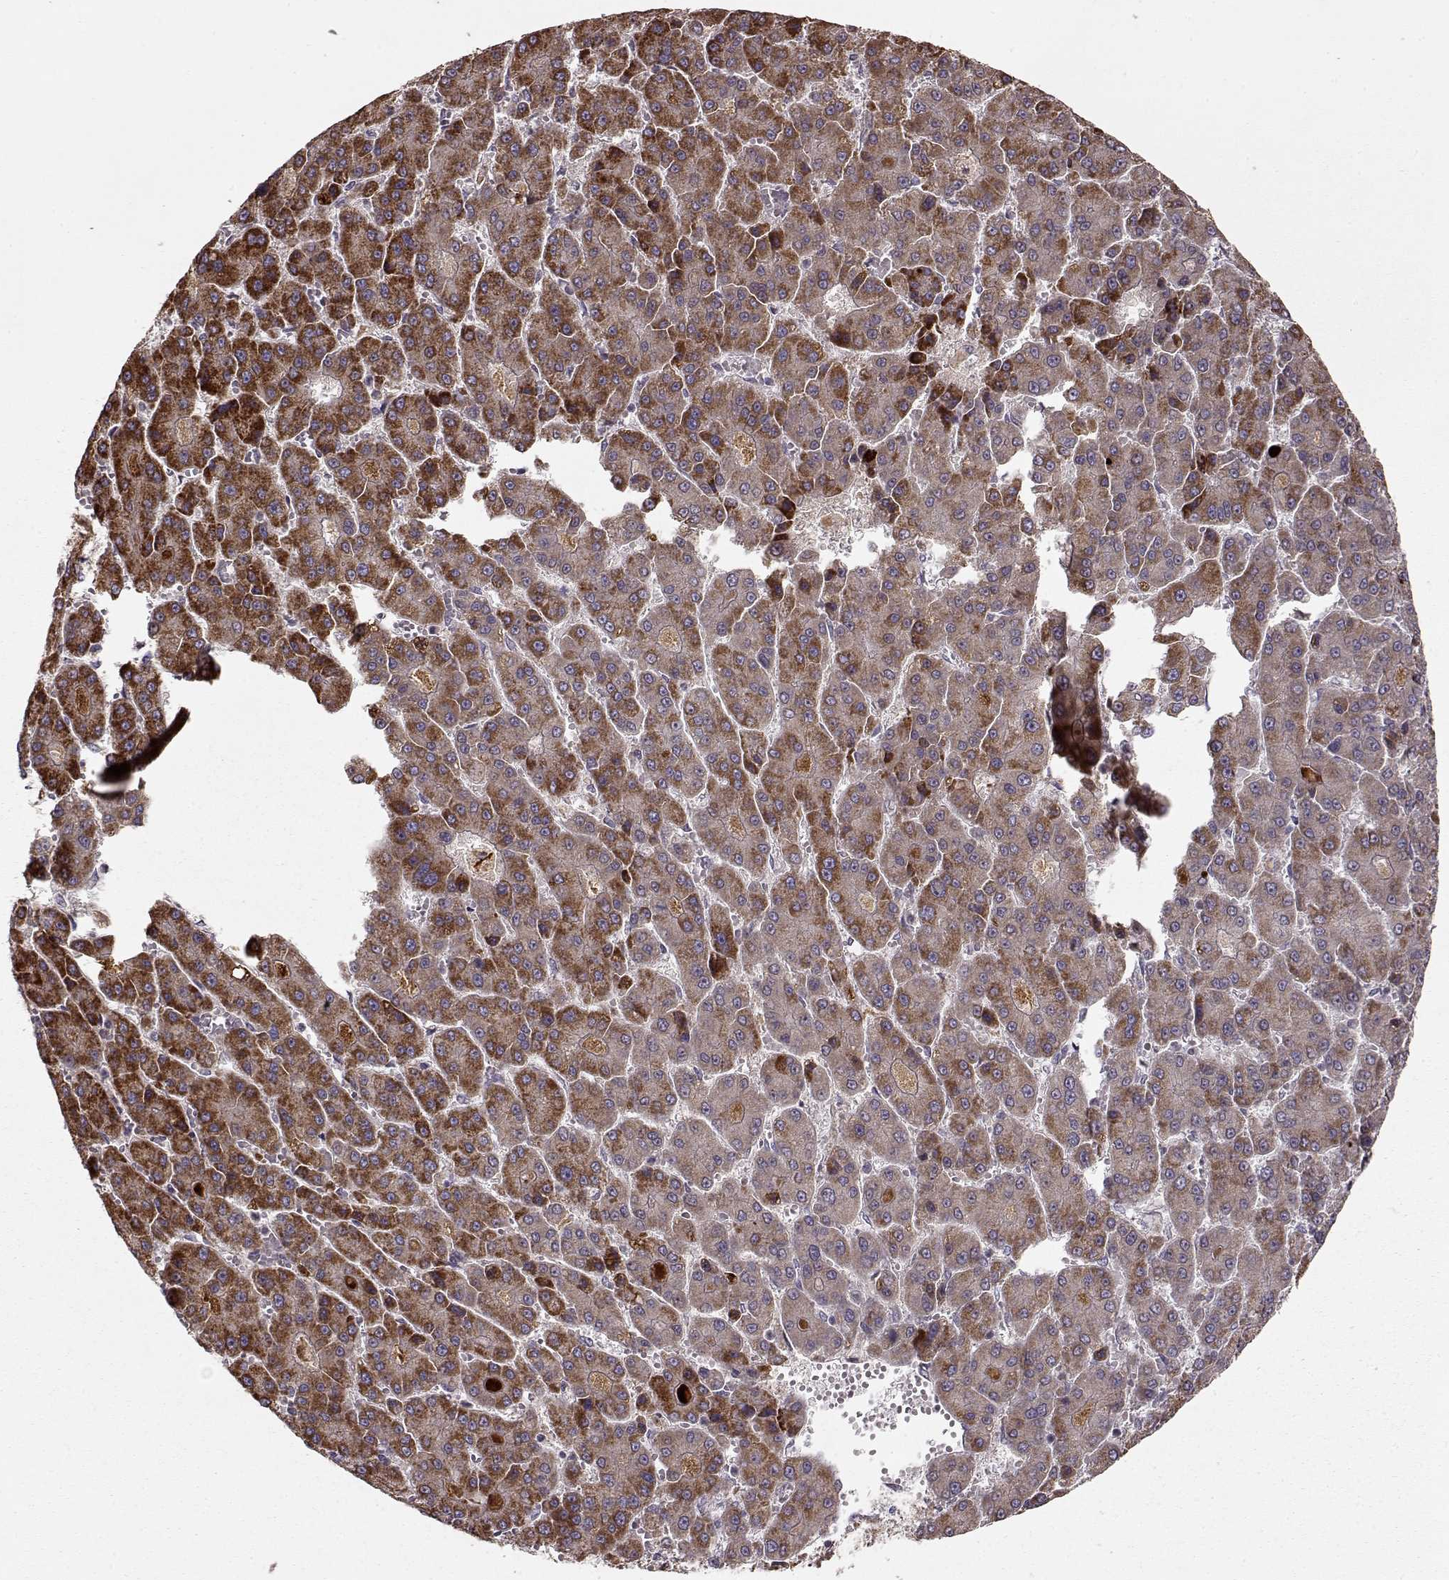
{"staining": {"intensity": "moderate", "quantity": ">75%", "location": "cytoplasmic/membranous"}, "tissue": "liver cancer", "cell_type": "Tumor cells", "image_type": "cancer", "snomed": [{"axis": "morphology", "description": "Carcinoma, Hepatocellular, NOS"}, {"axis": "topography", "description": "Liver"}], "caption": "Liver cancer stained for a protein (brown) displays moderate cytoplasmic/membranous positive positivity in about >75% of tumor cells.", "gene": "CMTM3", "patient": {"sex": "male", "age": 70}}